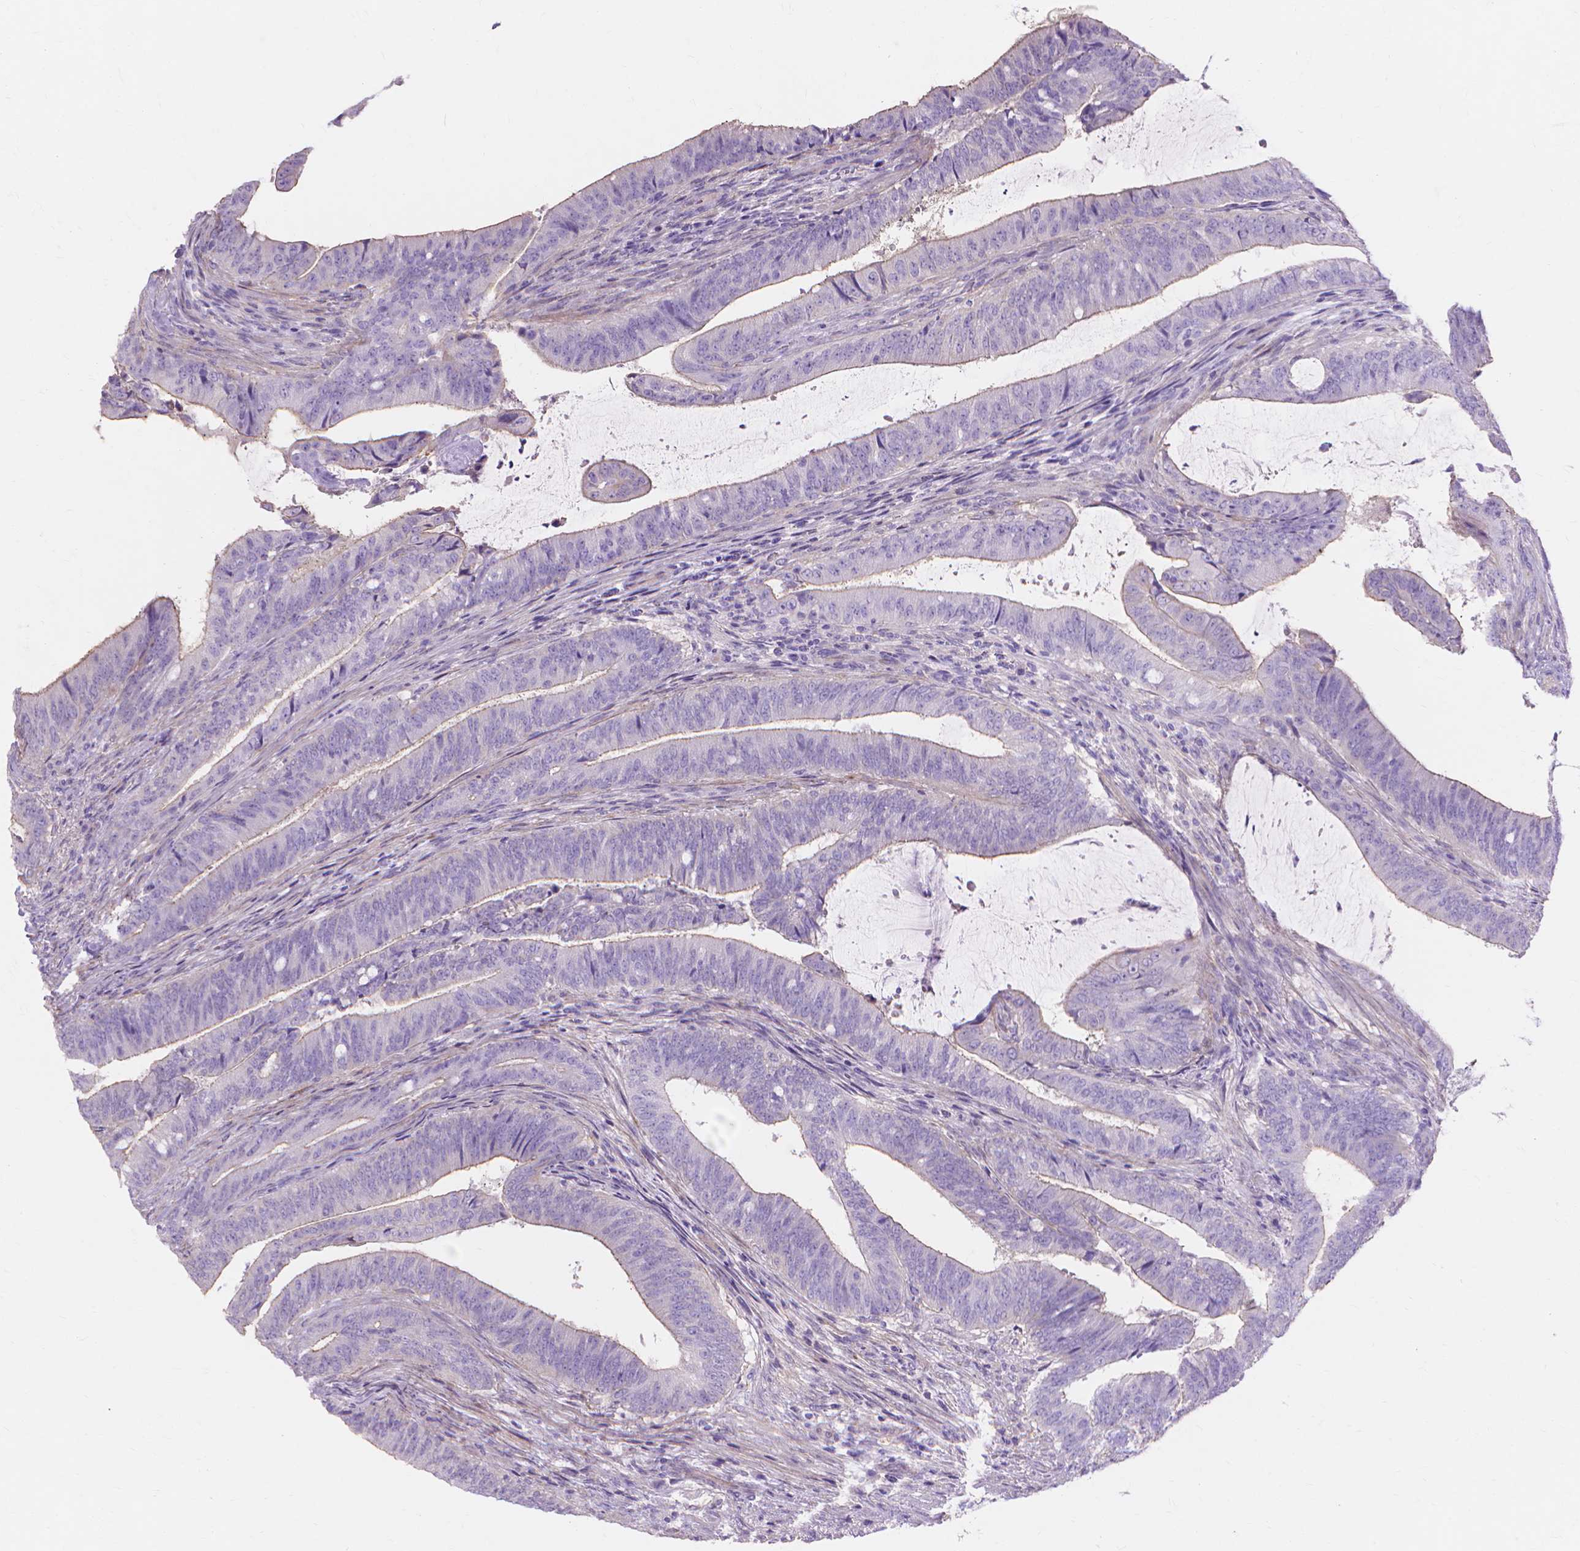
{"staining": {"intensity": "weak", "quantity": "<25%", "location": "cytoplasmic/membranous"}, "tissue": "colorectal cancer", "cell_type": "Tumor cells", "image_type": "cancer", "snomed": [{"axis": "morphology", "description": "Adenocarcinoma, NOS"}, {"axis": "topography", "description": "Colon"}], "caption": "A high-resolution histopathology image shows IHC staining of colorectal adenocarcinoma, which reveals no significant staining in tumor cells.", "gene": "MBLAC1", "patient": {"sex": "female", "age": 43}}